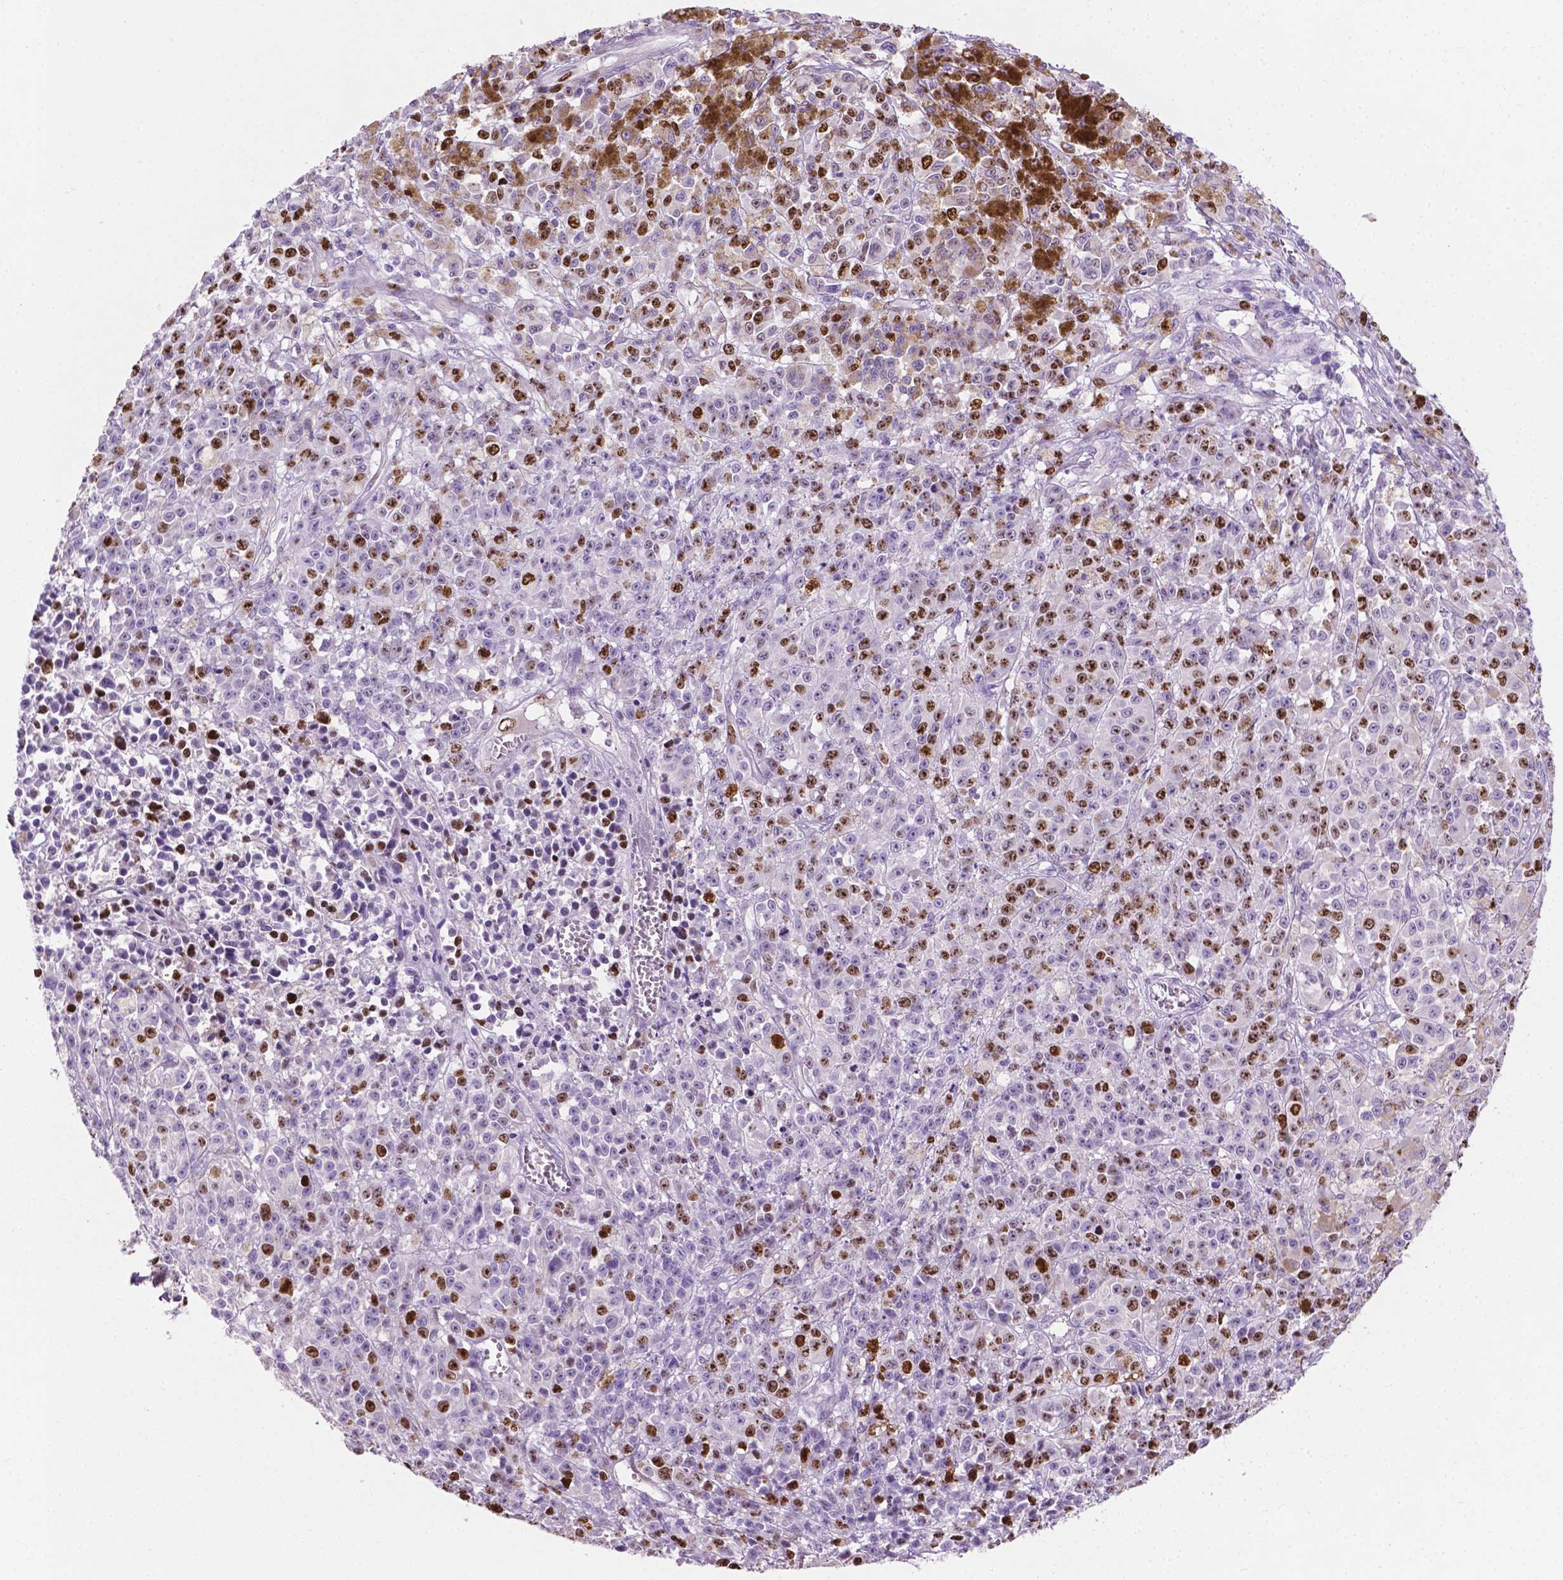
{"staining": {"intensity": "strong", "quantity": "25%-75%", "location": "nuclear"}, "tissue": "melanoma", "cell_type": "Tumor cells", "image_type": "cancer", "snomed": [{"axis": "morphology", "description": "Malignant melanoma, NOS"}, {"axis": "topography", "description": "Skin"}], "caption": "Strong nuclear staining for a protein is identified in approximately 25%-75% of tumor cells of melanoma using immunohistochemistry.", "gene": "SIAH2", "patient": {"sex": "female", "age": 58}}